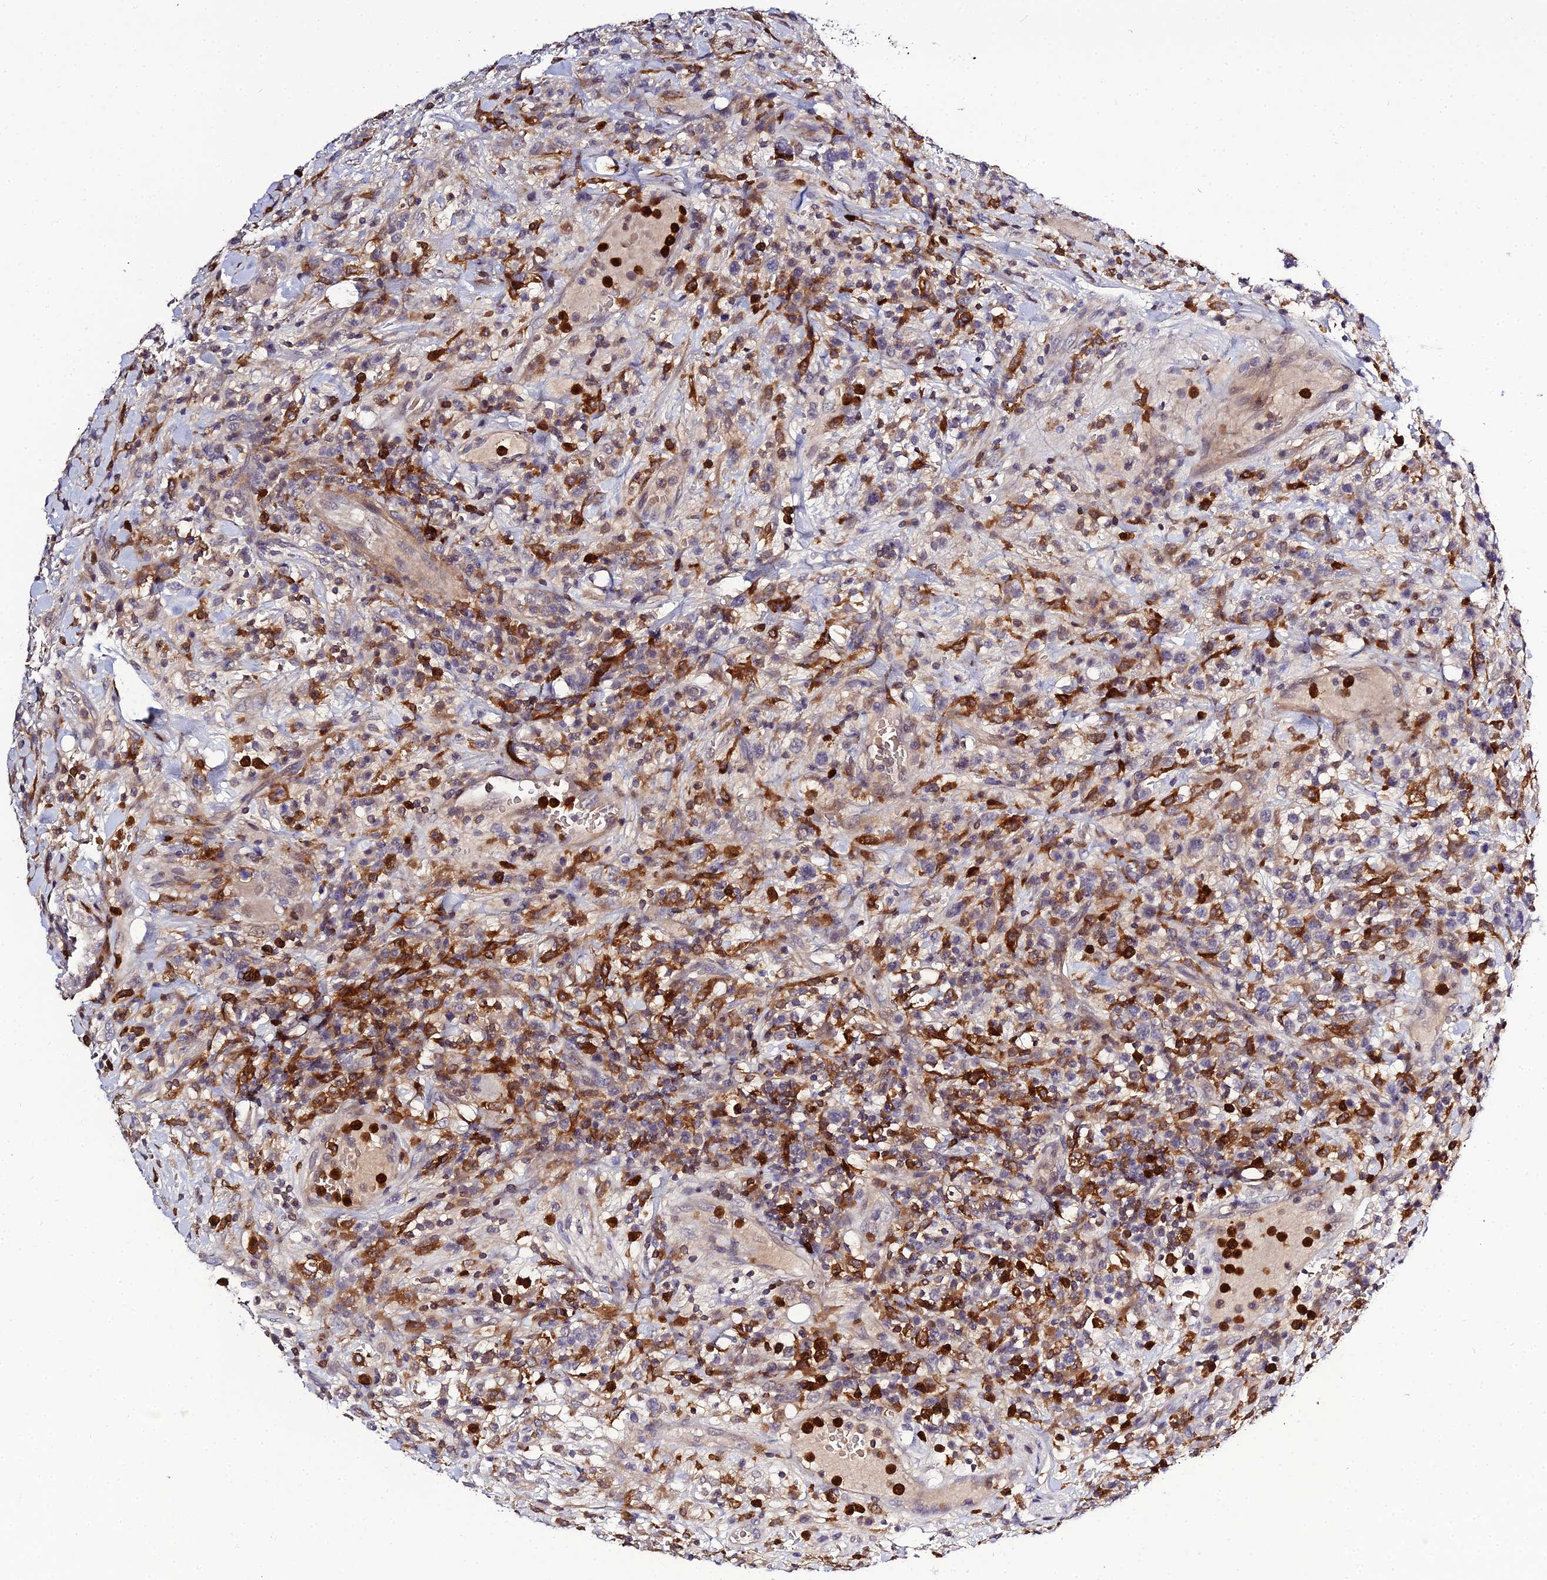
{"staining": {"intensity": "strong", "quantity": "<25%", "location": "cytoplasmic/membranous"}, "tissue": "lymphoma", "cell_type": "Tumor cells", "image_type": "cancer", "snomed": [{"axis": "morphology", "description": "Malignant lymphoma, non-Hodgkin's type, High grade"}, {"axis": "topography", "description": "Colon"}], "caption": "This is a histology image of IHC staining of lymphoma, which shows strong positivity in the cytoplasmic/membranous of tumor cells.", "gene": "IL4I1", "patient": {"sex": "female", "age": 53}}